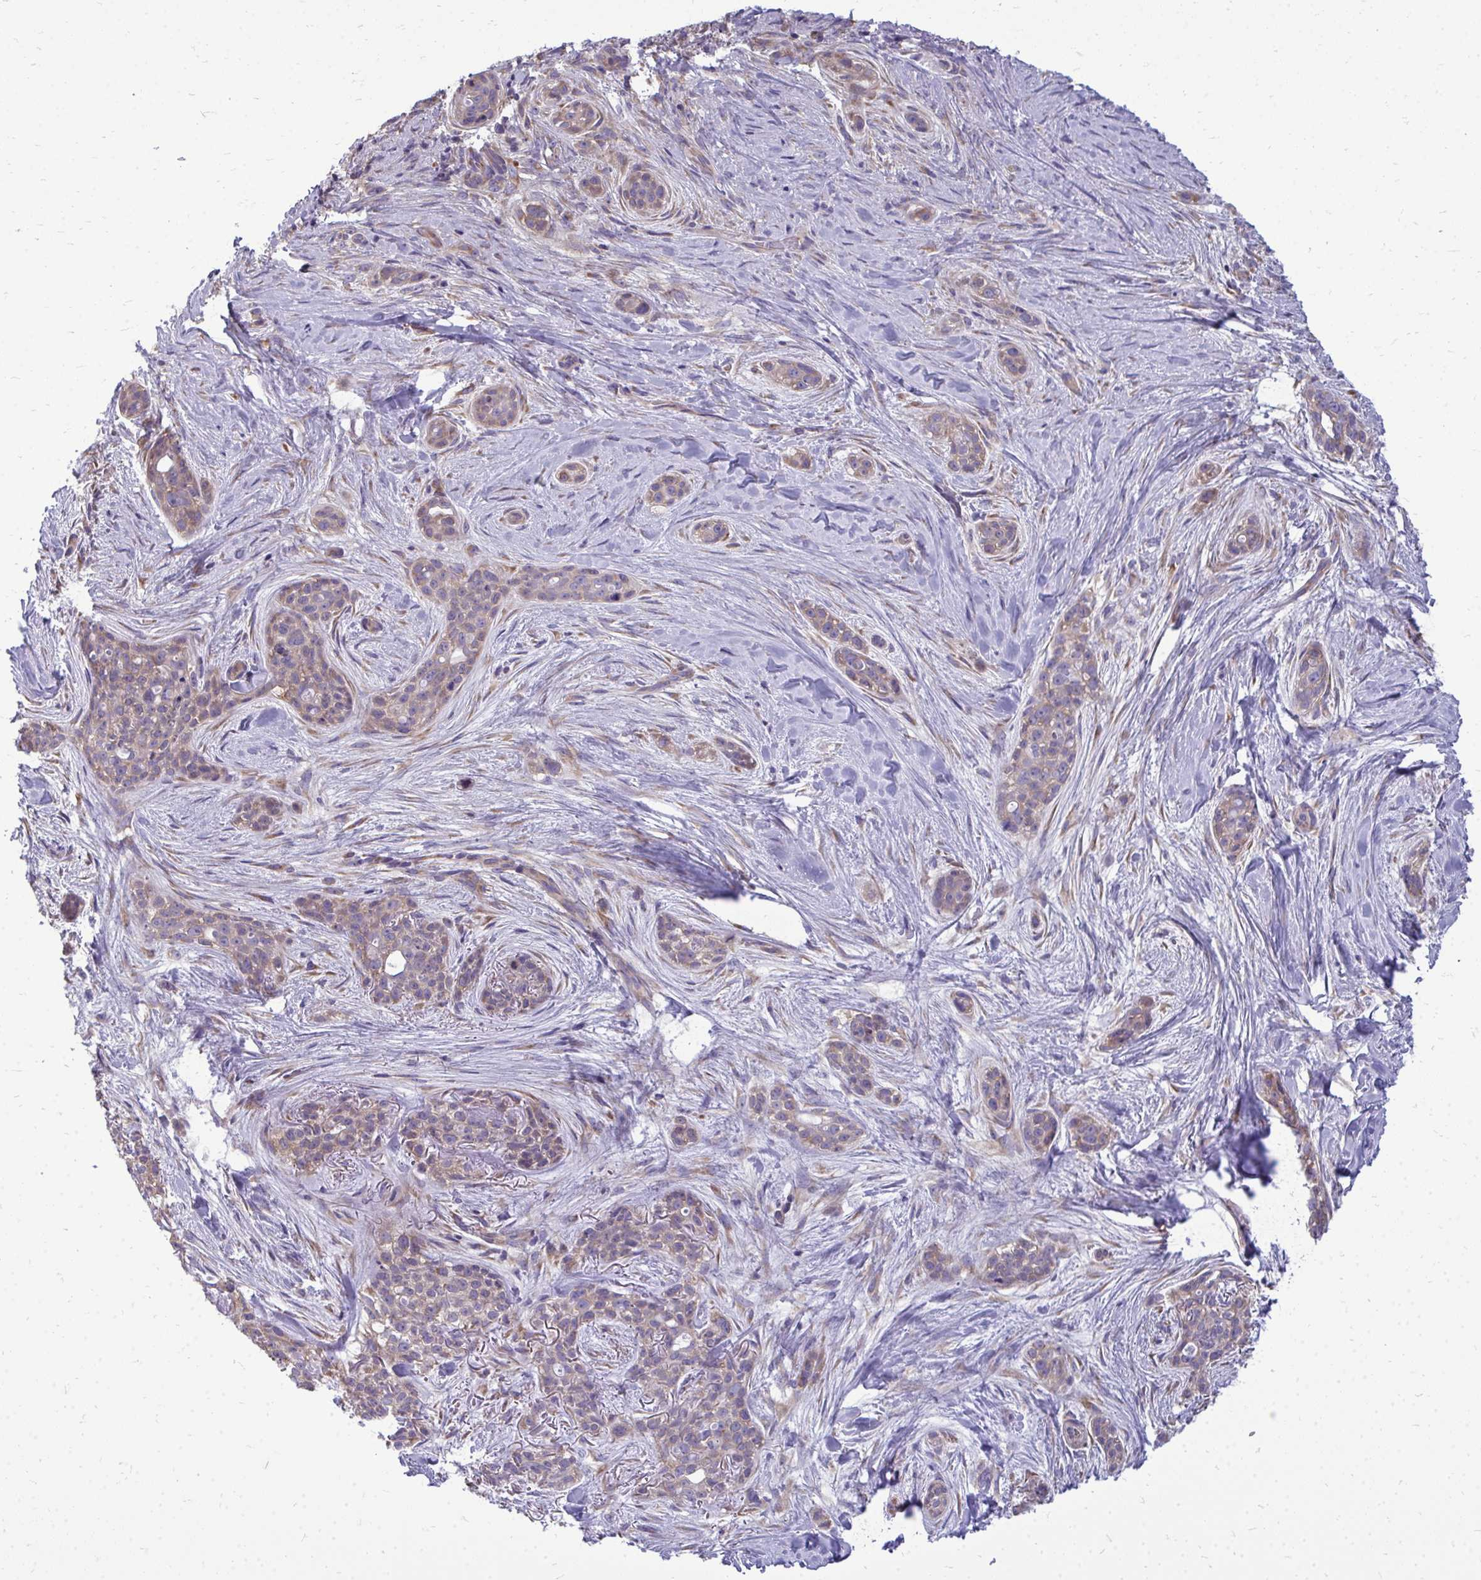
{"staining": {"intensity": "weak", "quantity": "25%-75%", "location": "cytoplasmic/membranous"}, "tissue": "skin cancer", "cell_type": "Tumor cells", "image_type": "cancer", "snomed": [{"axis": "morphology", "description": "Basal cell carcinoma"}, {"axis": "topography", "description": "Skin"}], "caption": "Weak cytoplasmic/membranous protein expression is present in approximately 25%-75% of tumor cells in skin cancer (basal cell carcinoma).", "gene": "RPLP2", "patient": {"sex": "female", "age": 79}}